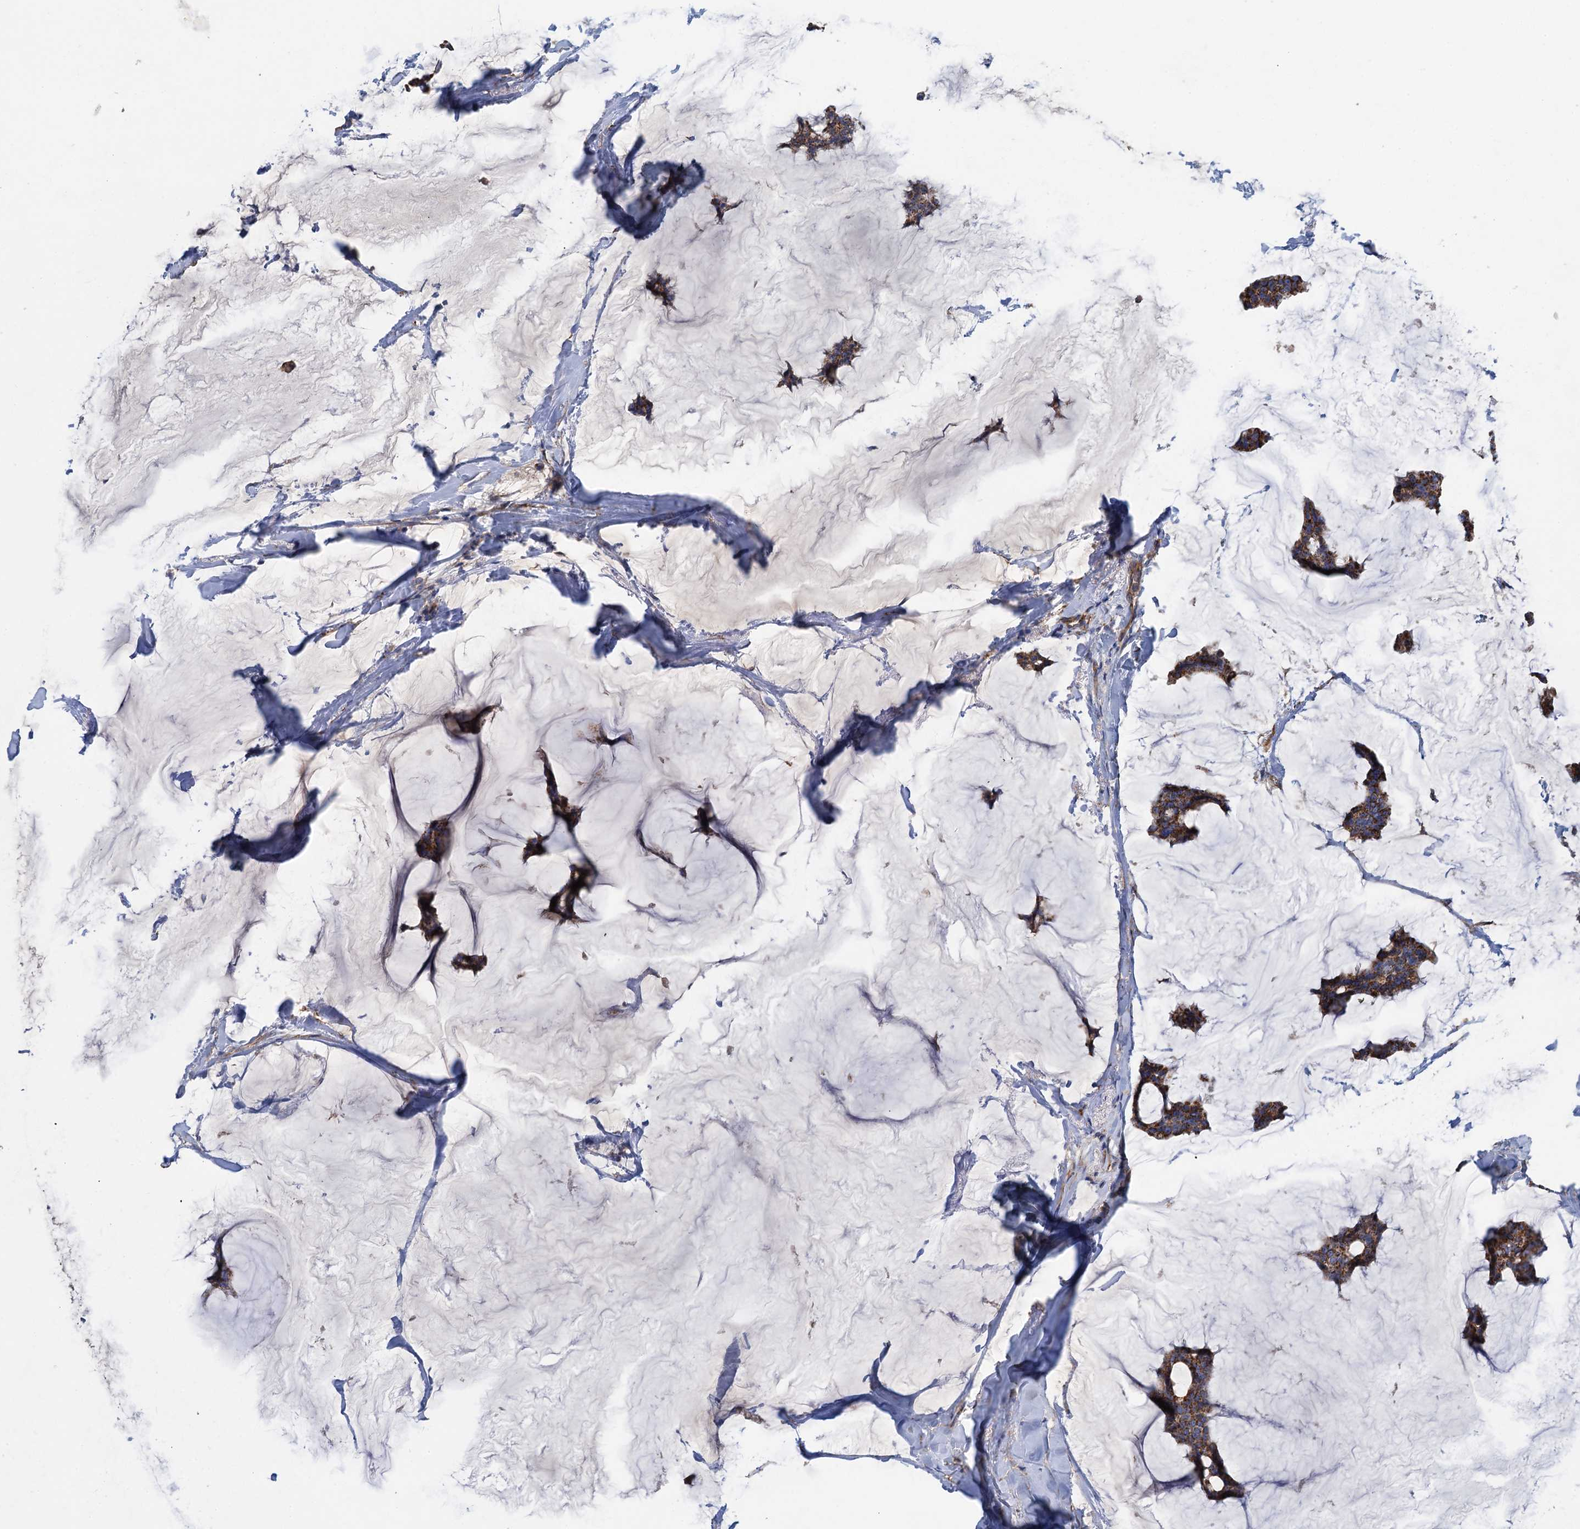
{"staining": {"intensity": "strong", "quantity": ">75%", "location": "cytoplasmic/membranous"}, "tissue": "breast cancer", "cell_type": "Tumor cells", "image_type": "cancer", "snomed": [{"axis": "morphology", "description": "Duct carcinoma"}, {"axis": "topography", "description": "Breast"}], "caption": "Human intraductal carcinoma (breast) stained with a protein marker demonstrates strong staining in tumor cells.", "gene": "GCSH", "patient": {"sex": "female", "age": 93}}